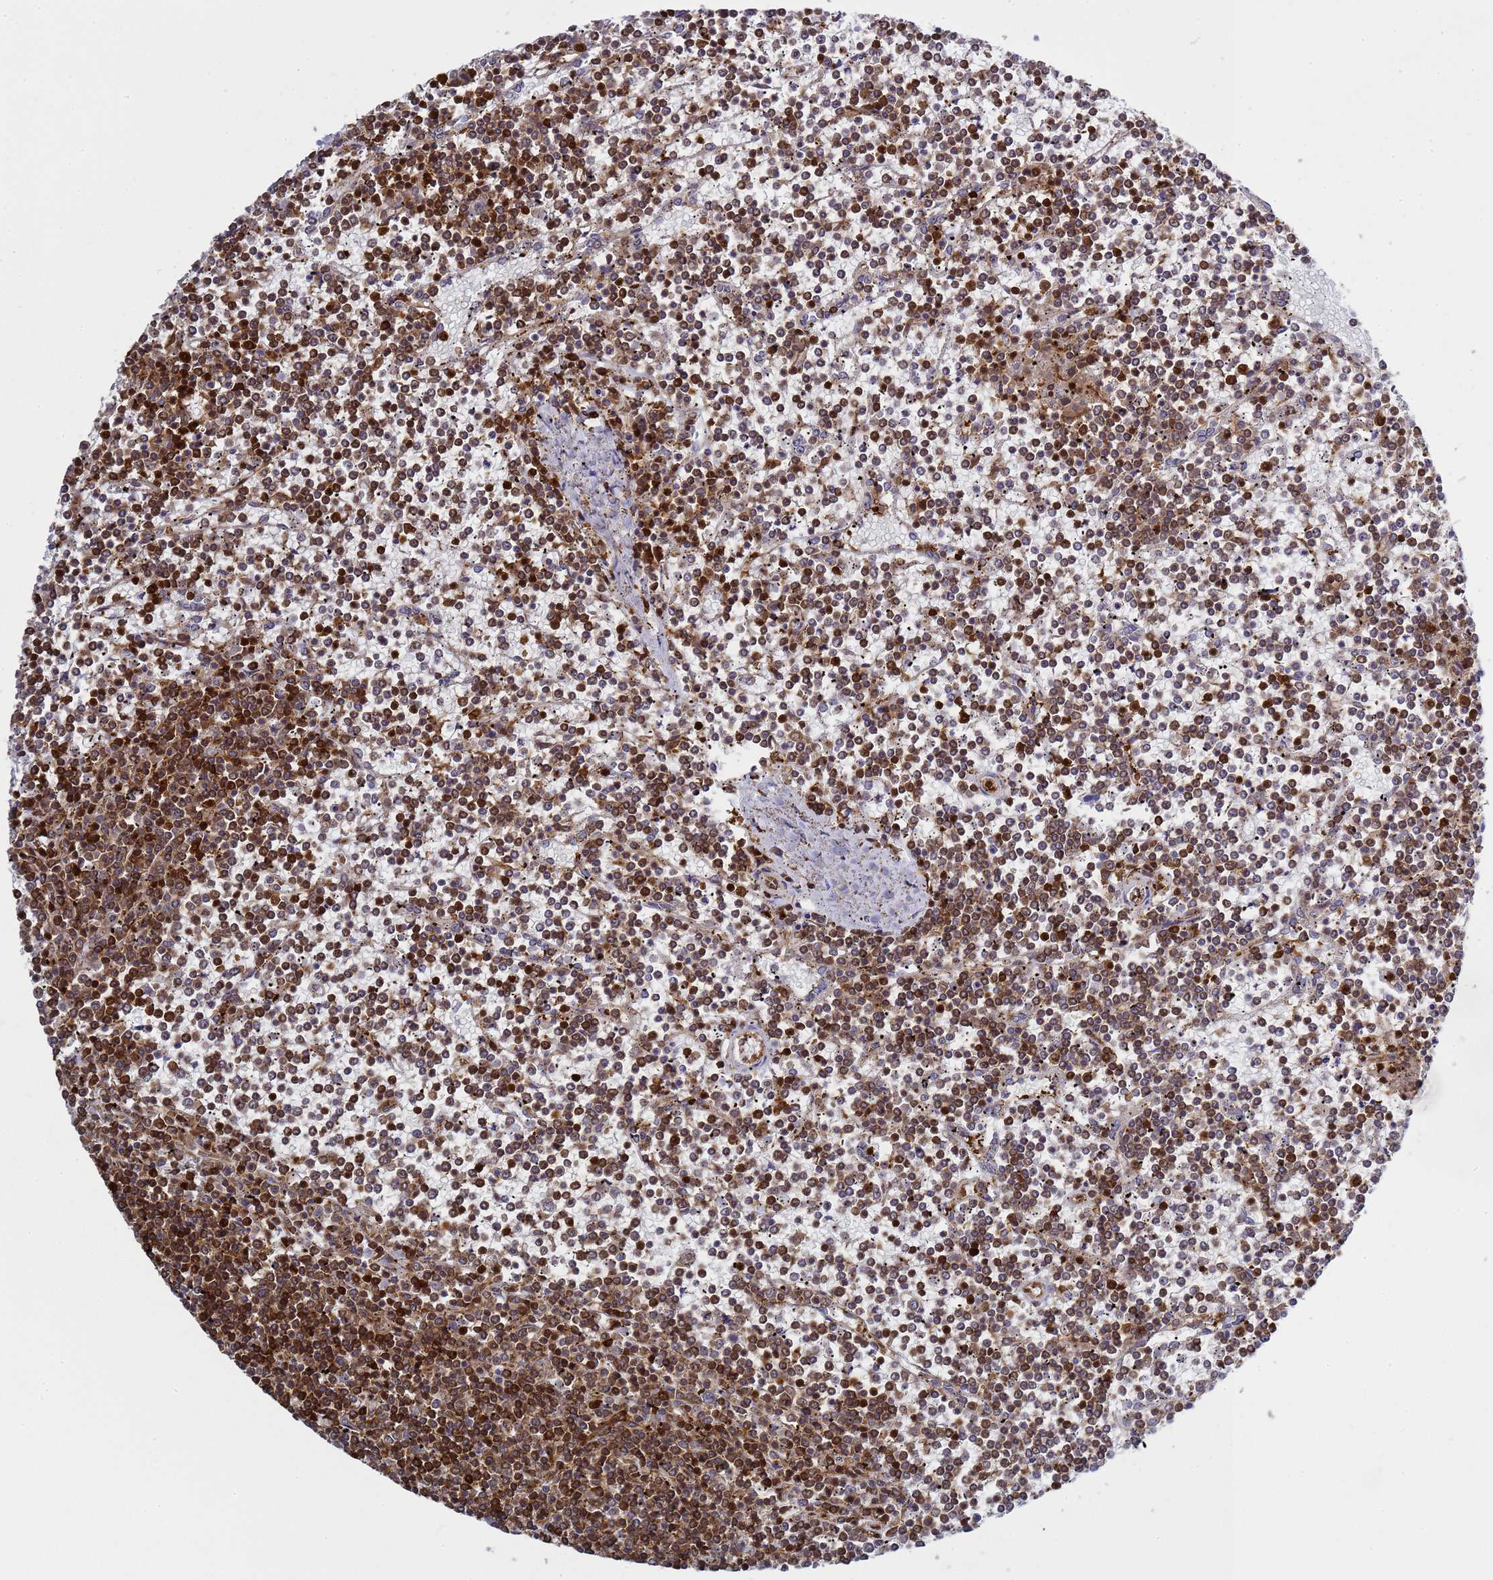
{"staining": {"intensity": "strong", "quantity": "25%-75%", "location": "cytoplasmic/membranous"}, "tissue": "lymphoma", "cell_type": "Tumor cells", "image_type": "cancer", "snomed": [{"axis": "morphology", "description": "Malignant lymphoma, non-Hodgkin's type, Low grade"}, {"axis": "topography", "description": "Spleen"}], "caption": "An image showing strong cytoplasmic/membranous expression in approximately 25%-75% of tumor cells in lymphoma, as visualized by brown immunohistochemical staining.", "gene": "ZBTB8OS", "patient": {"sex": "female", "age": 19}}